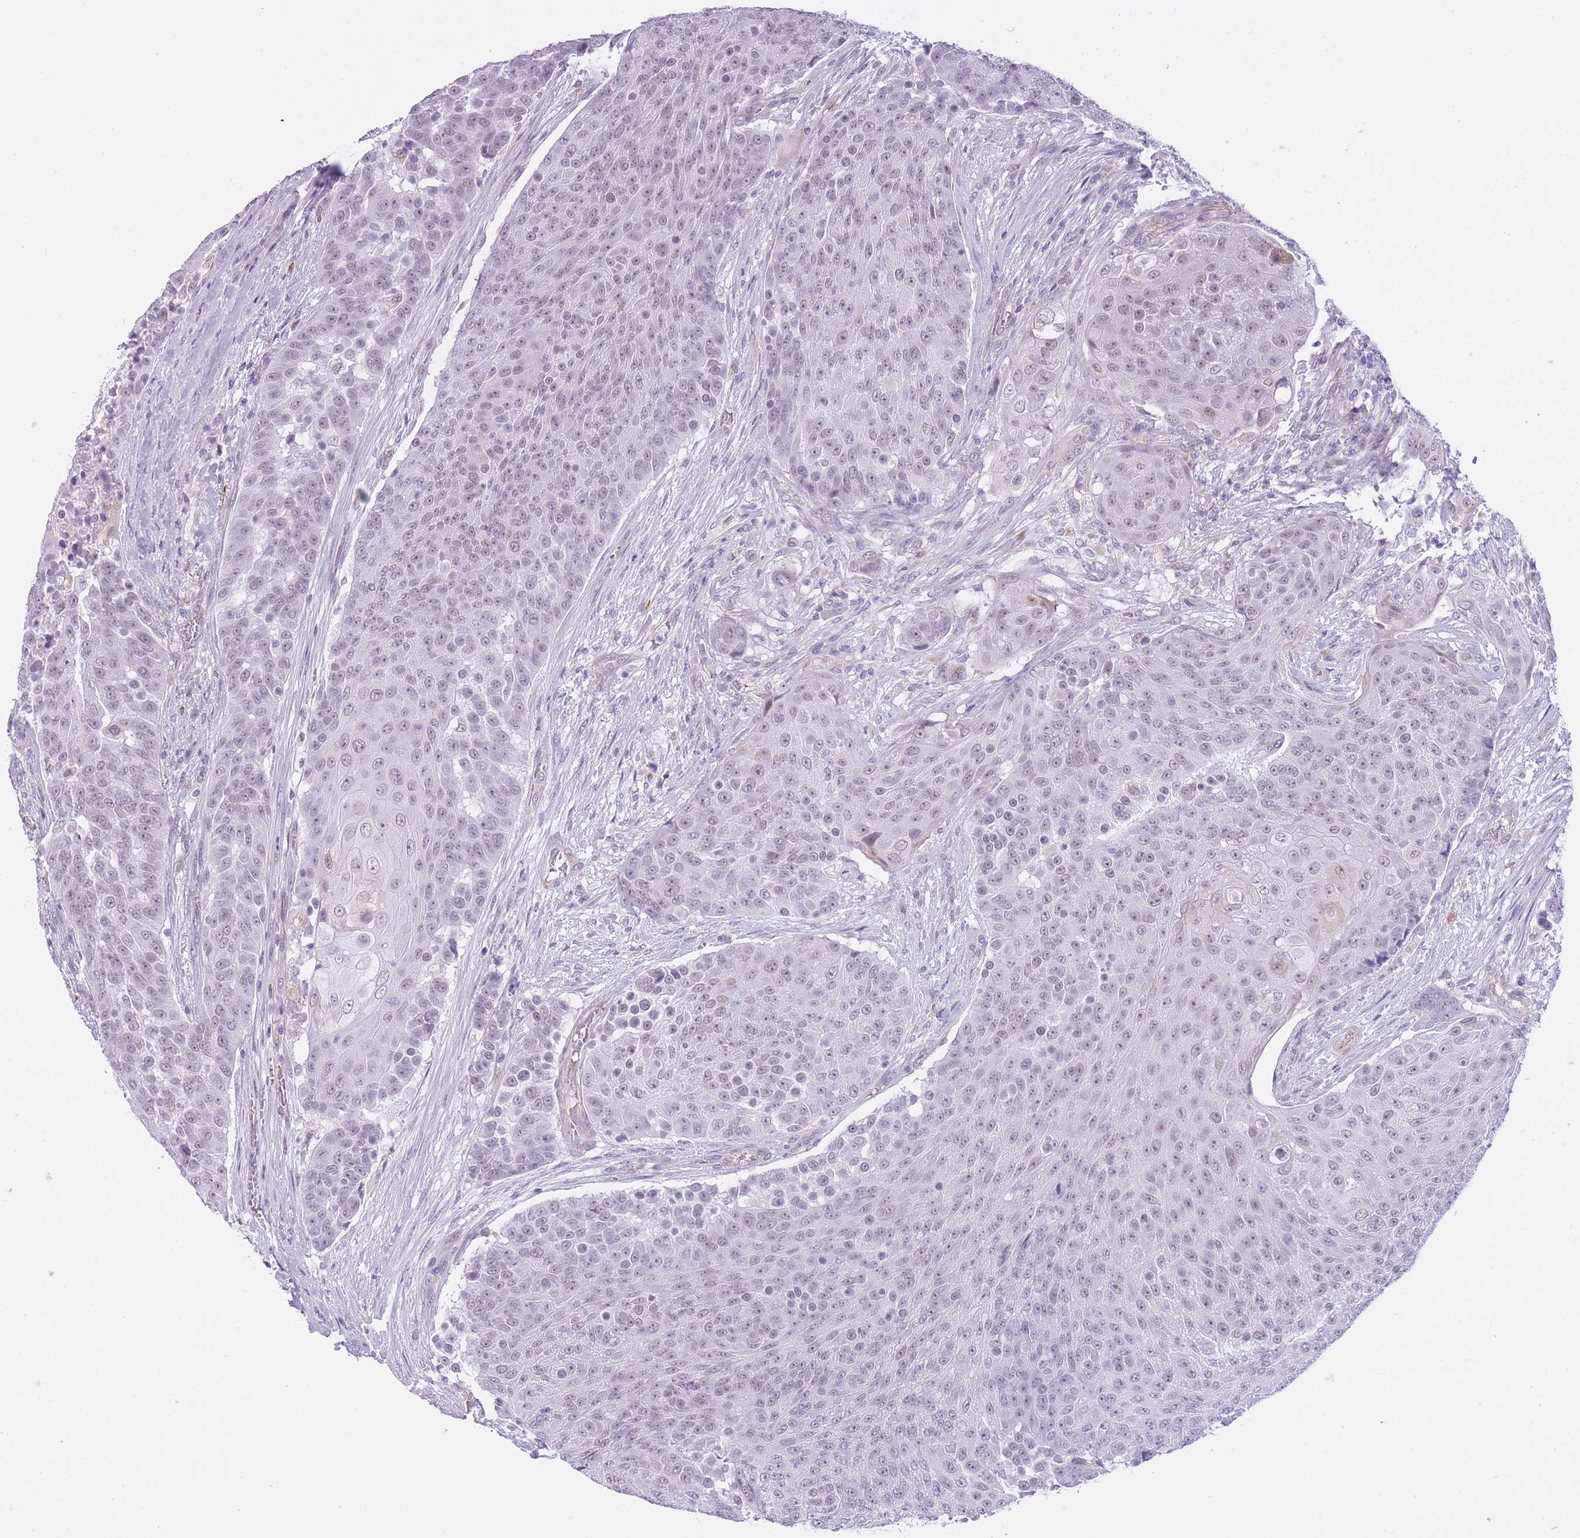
{"staining": {"intensity": "weak", "quantity": "25%-75%", "location": "nuclear"}, "tissue": "urothelial cancer", "cell_type": "Tumor cells", "image_type": "cancer", "snomed": [{"axis": "morphology", "description": "Urothelial carcinoma, High grade"}, {"axis": "topography", "description": "Urinary bladder"}], "caption": "High-grade urothelial carcinoma tissue demonstrates weak nuclear positivity in approximately 25%-75% of tumor cells, visualized by immunohistochemistry.", "gene": "MEIOSIN", "patient": {"sex": "female", "age": 63}}